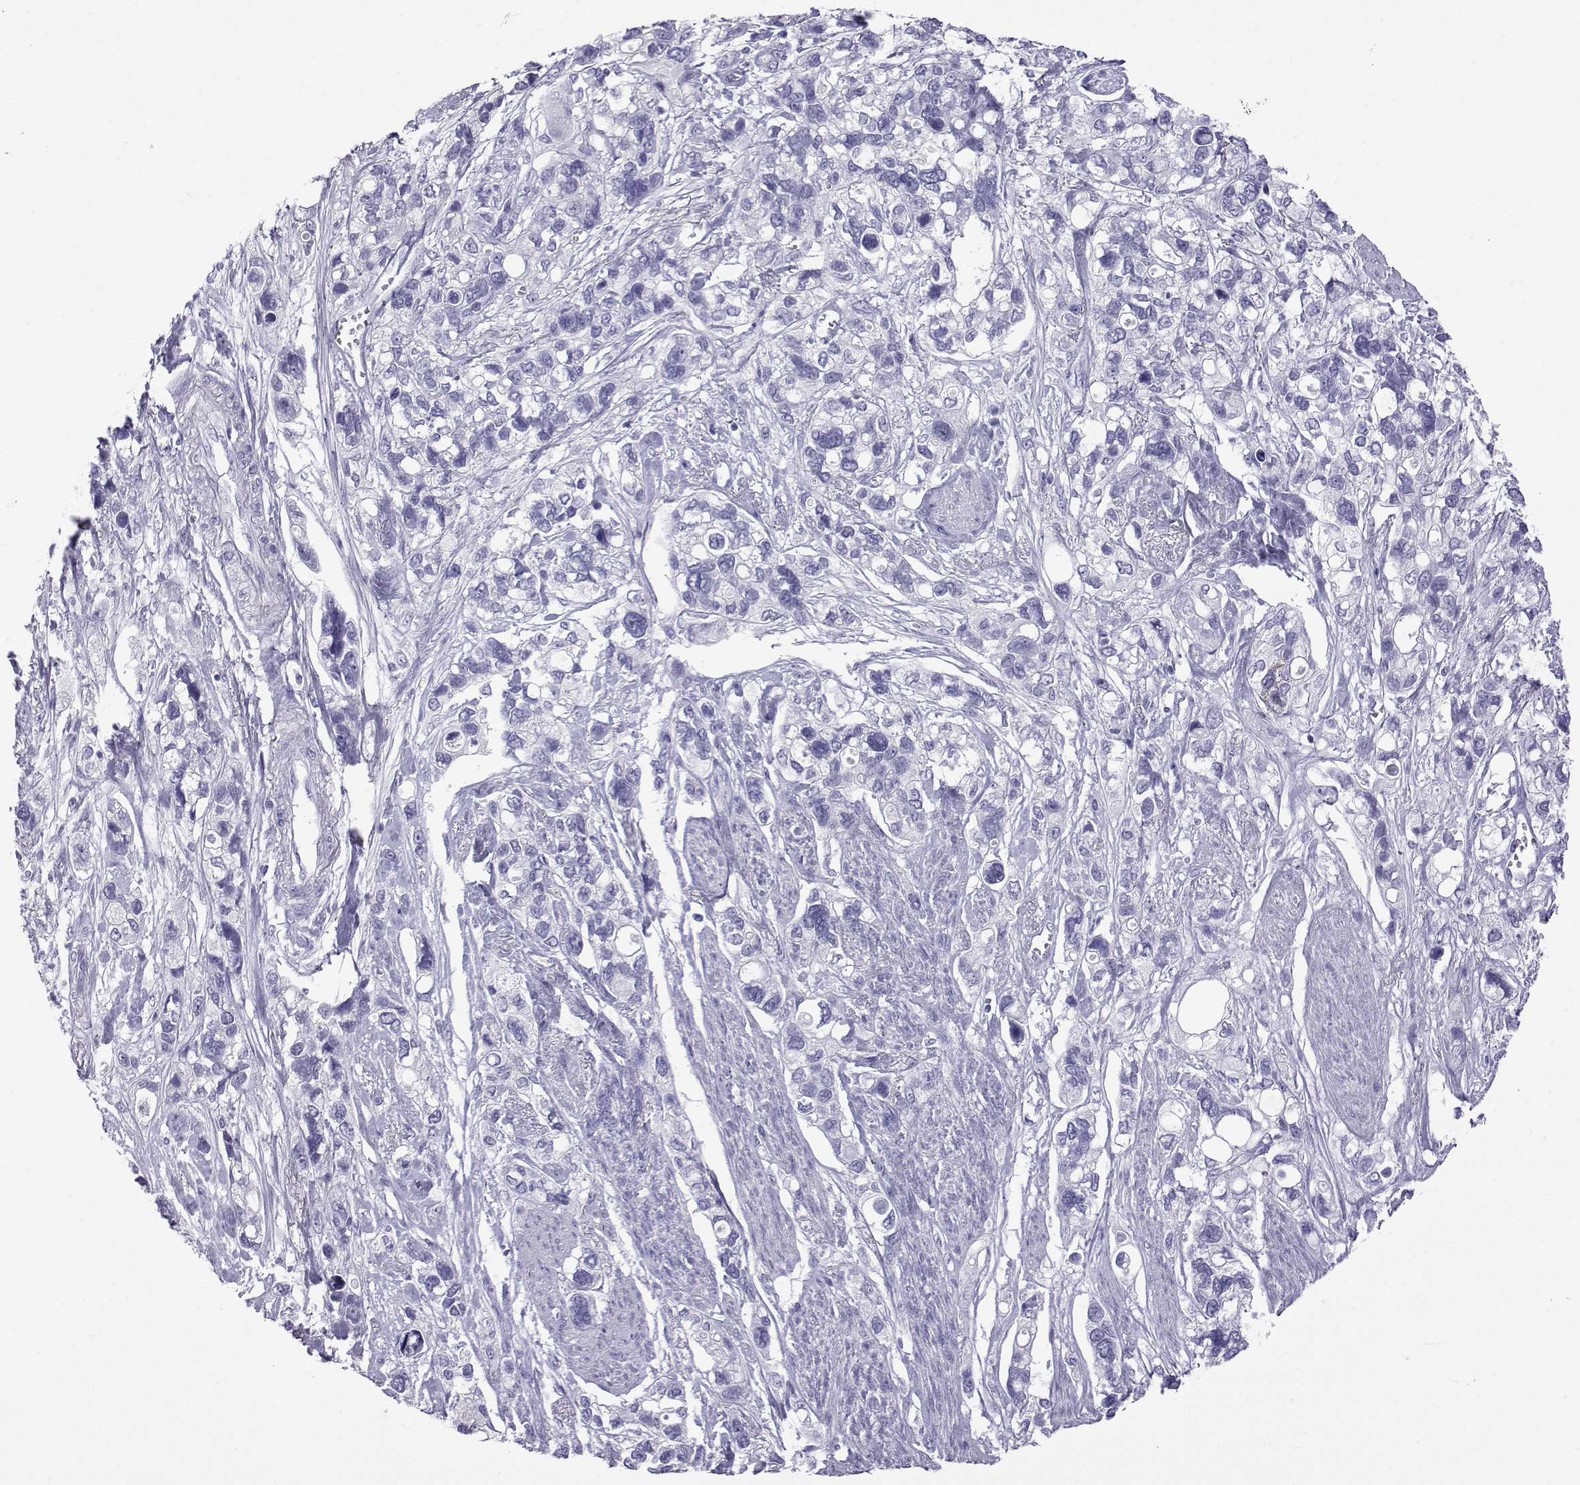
{"staining": {"intensity": "negative", "quantity": "none", "location": "none"}, "tissue": "stomach cancer", "cell_type": "Tumor cells", "image_type": "cancer", "snomed": [{"axis": "morphology", "description": "Adenocarcinoma, NOS"}, {"axis": "topography", "description": "Stomach, upper"}], "caption": "A high-resolution histopathology image shows IHC staining of stomach cancer (adenocarcinoma), which shows no significant expression in tumor cells.", "gene": "ACTL7A", "patient": {"sex": "female", "age": 81}}